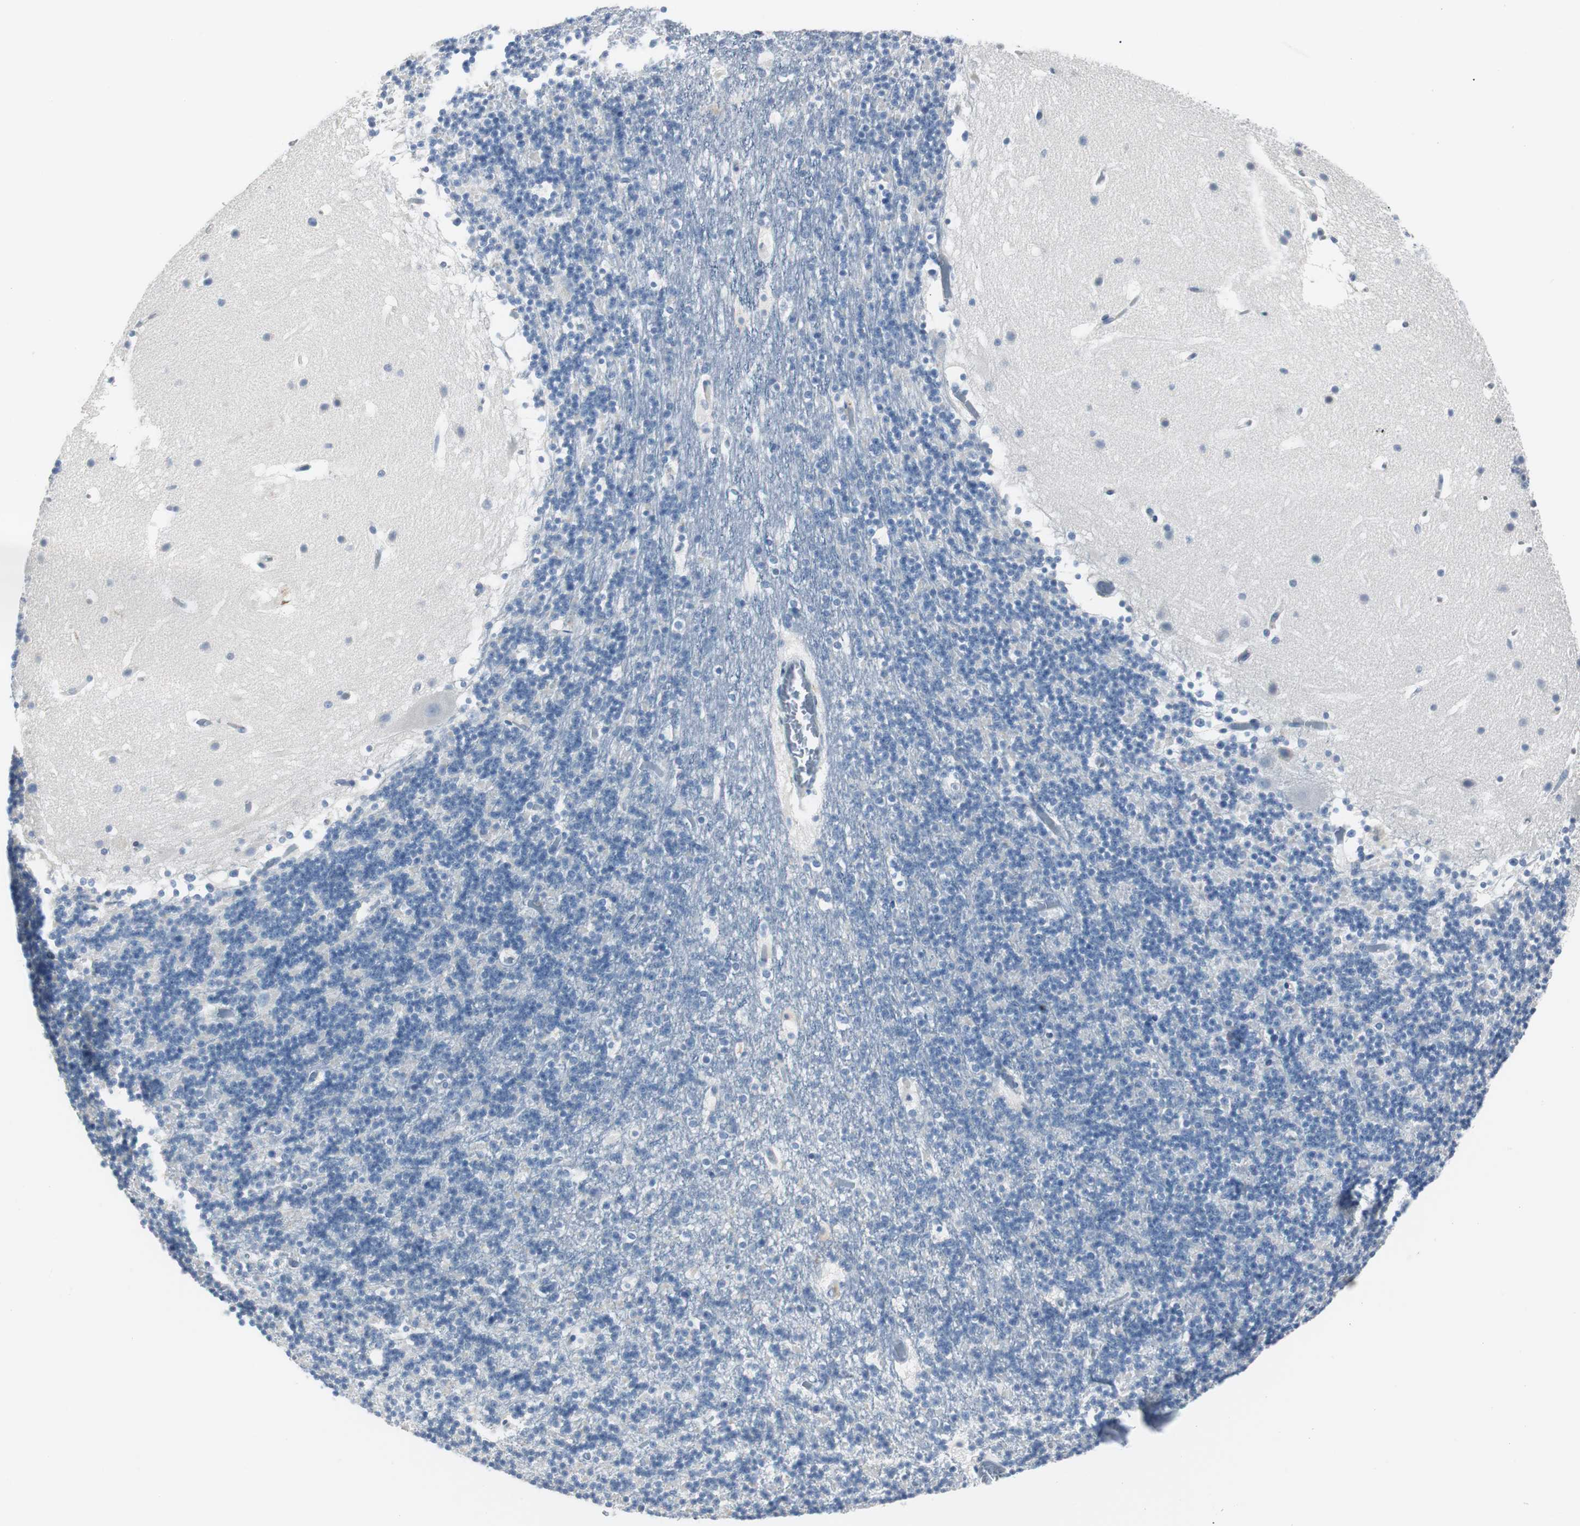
{"staining": {"intensity": "negative", "quantity": "none", "location": "none"}, "tissue": "cerebellum", "cell_type": "Cells in granular layer", "image_type": "normal", "snomed": [{"axis": "morphology", "description": "Normal tissue, NOS"}, {"axis": "topography", "description": "Cerebellum"}], "caption": "IHC micrograph of benign human cerebellum stained for a protein (brown), which shows no expression in cells in granular layer.", "gene": "RASA1", "patient": {"sex": "male", "age": 45}}